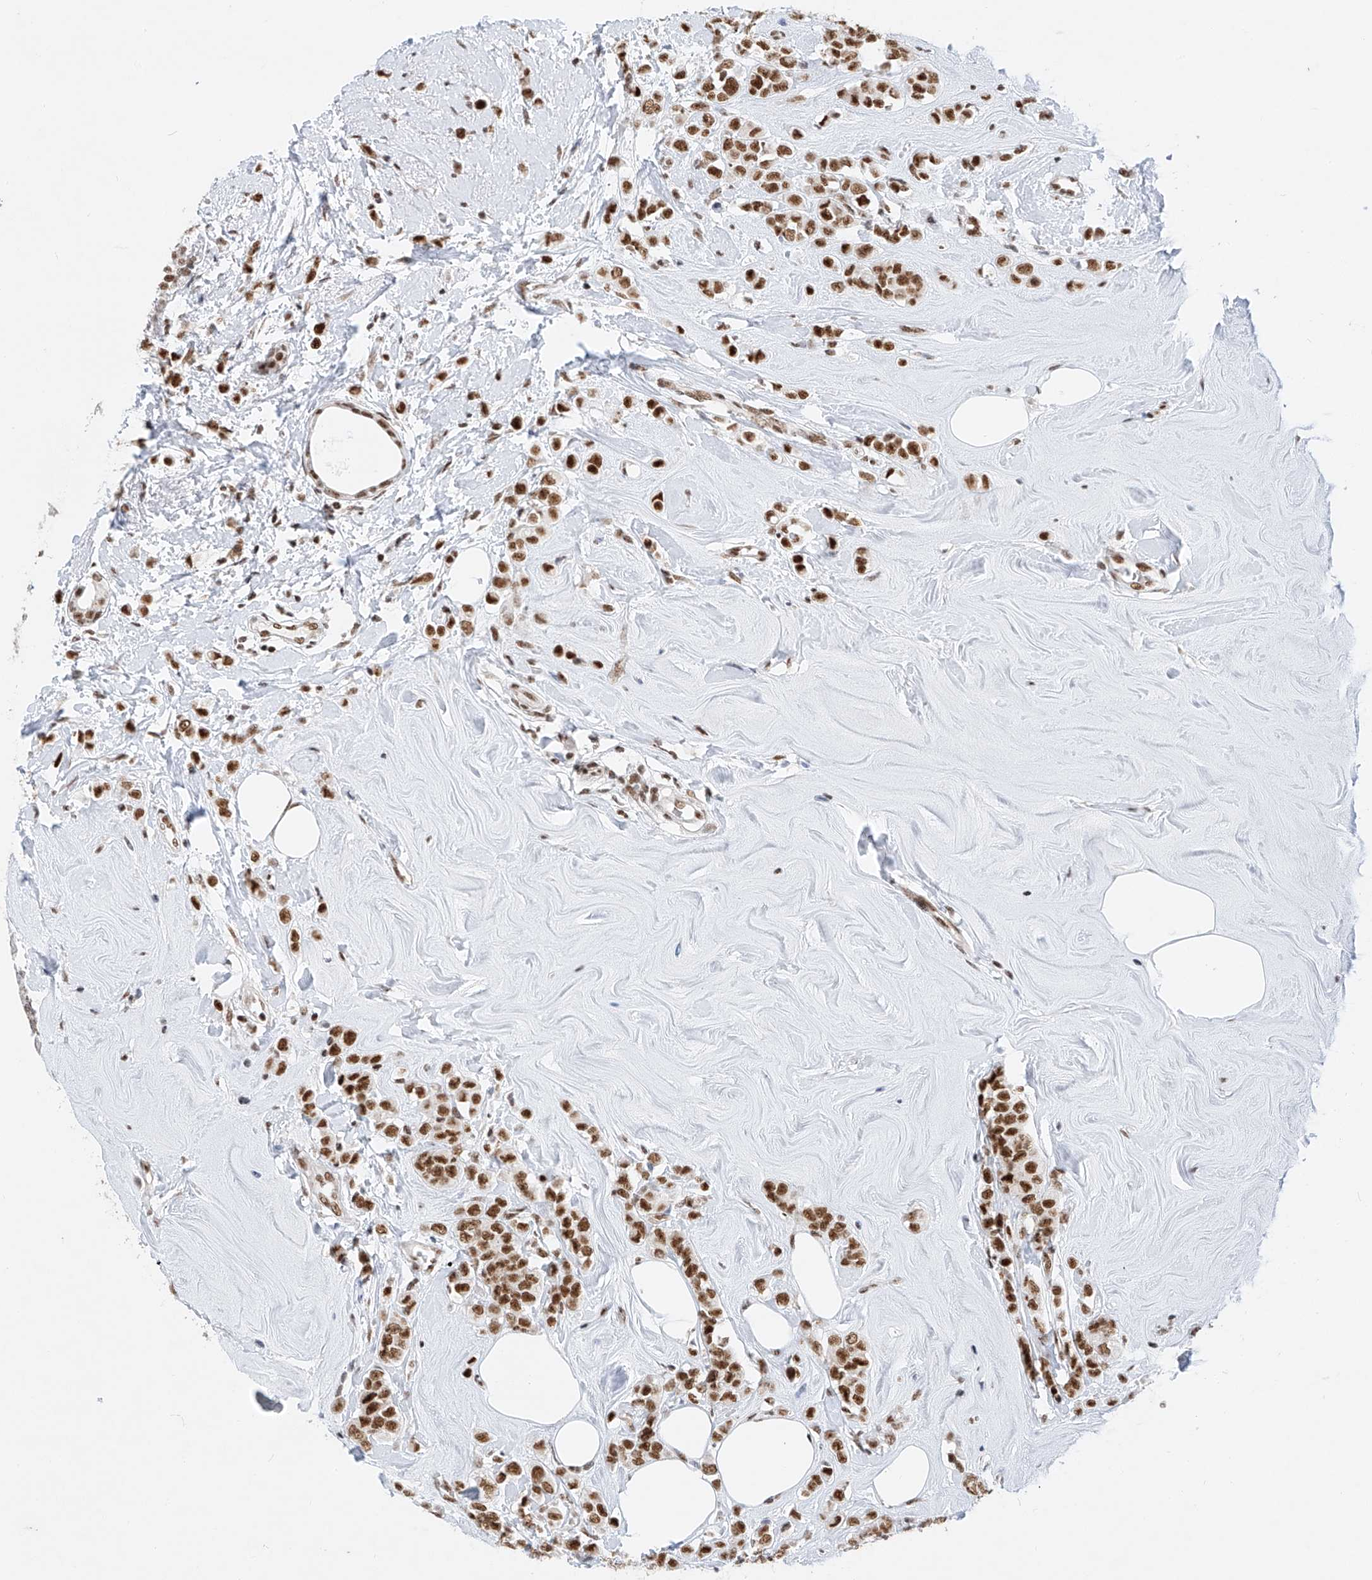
{"staining": {"intensity": "strong", "quantity": ">75%", "location": "nuclear"}, "tissue": "breast cancer", "cell_type": "Tumor cells", "image_type": "cancer", "snomed": [{"axis": "morphology", "description": "Lobular carcinoma"}, {"axis": "topography", "description": "Breast"}], "caption": "Breast cancer (lobular carcinoma) stained for a protein (brown) demonstrates strong nuclear positive expression in approximately >75% of tumor cells.", "gene": "TAF4", "patient": {"sex": "female", "age": 47}}